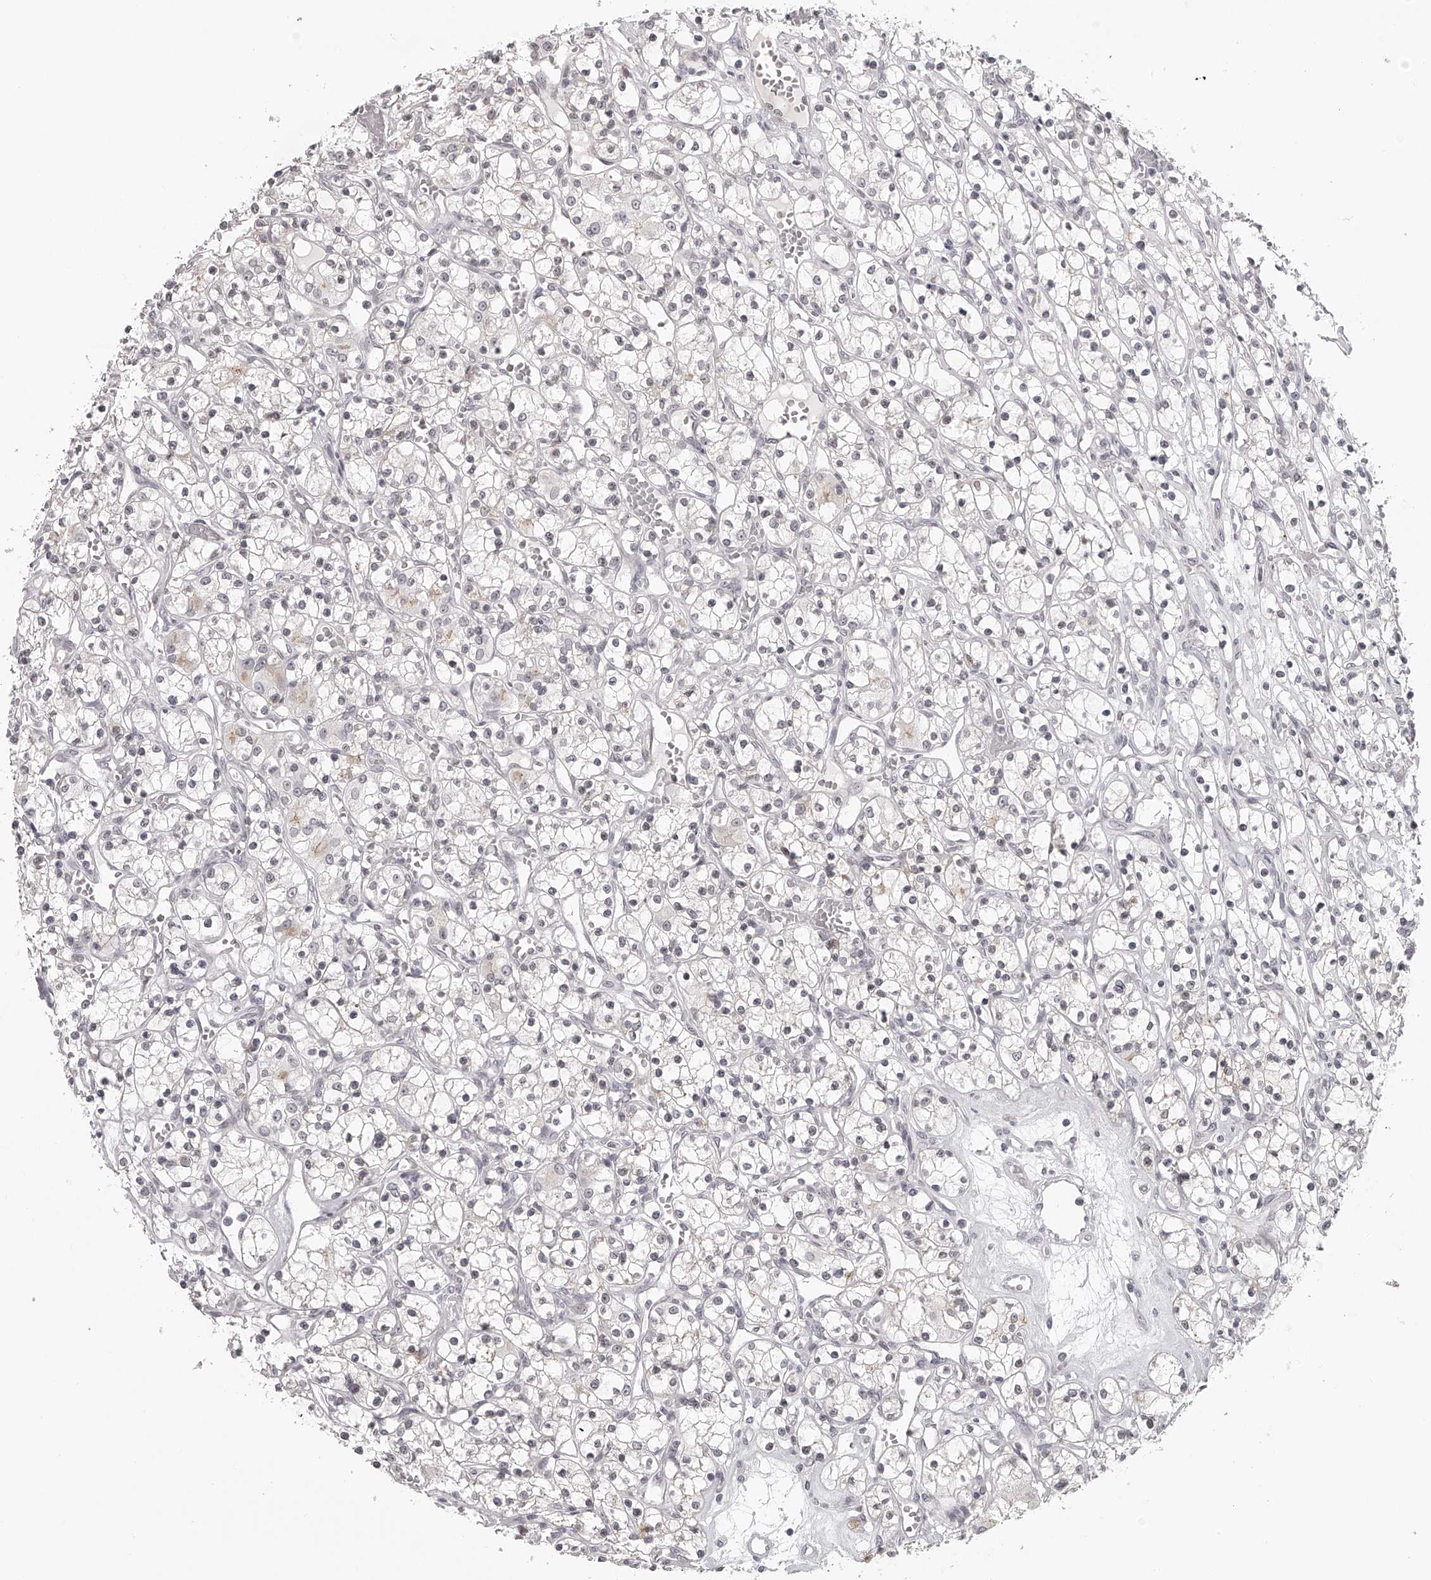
{"staining": {"intensity": "negative", "quantity": "none", "location": "none"}, "tissue": "renal cancer", "cell_type": "Tumor cells", "image_type": "cancer", "snomed": [{"axis": "morphology", "description": "Adenocarcinoma, NOS"}, {"axis": "topography", "description": "Kidney"}], "caption": "Tumor cells show no significant protein expression in renal cancer.", "gene": "RNF220", "patient": {"sex": "female", "age": 59}}